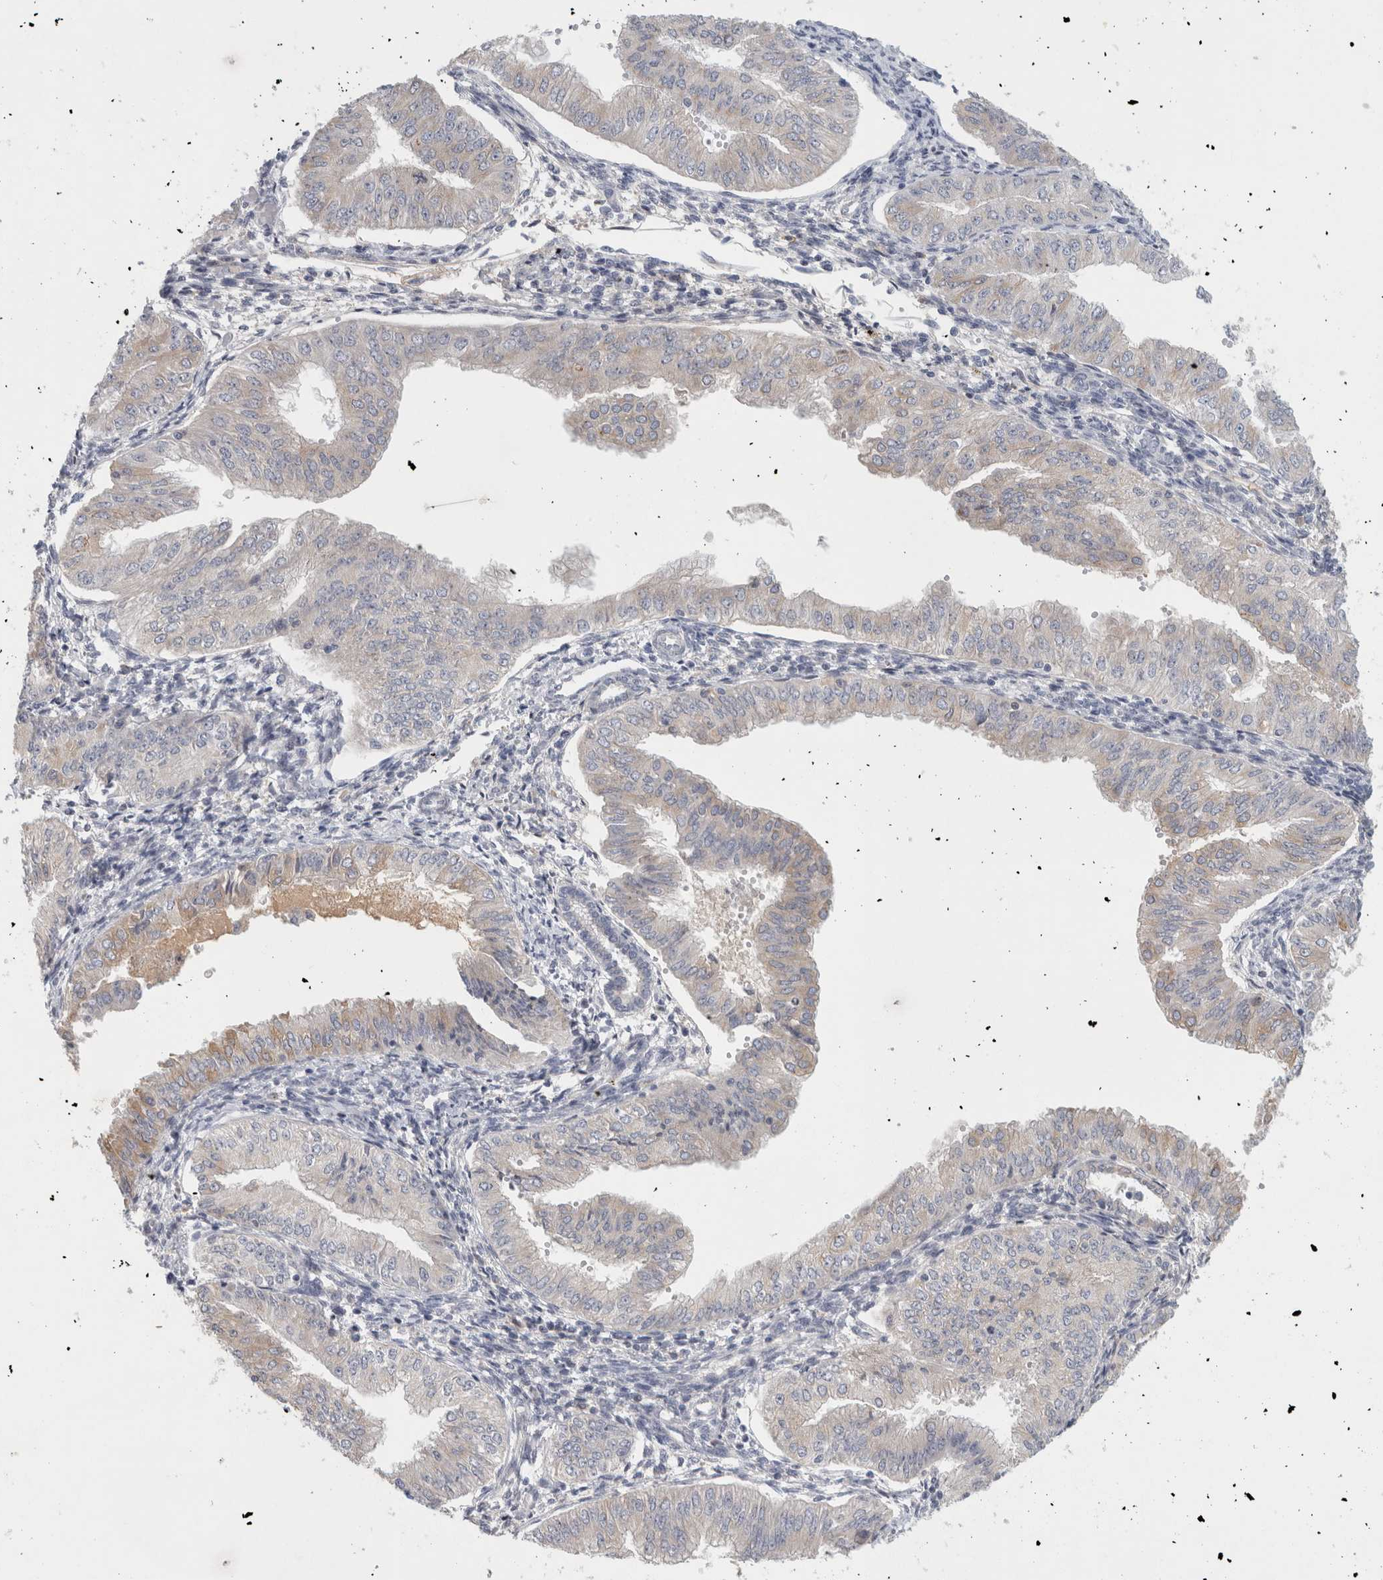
{"staining": {"intensity": "negative", "quantity": "none", "location": "none"}, "tissue": "endometrial cancer", "cell_type": "Tumor cells", "image_type": "cancer", "snomed": [{"axis": "morphology", "description": "Normal tissue, NOS"}, {"axis": "morphology", "description": "Adenocarcinoma, NOS"}, {"axis": "topography", "description": "Endometrium"}], "caption": "There is no significant expression in tumor cells of adenocarcinoma (endometrial).", "gene": "STK31", "patient": {"sex": "female", "age": 53}}